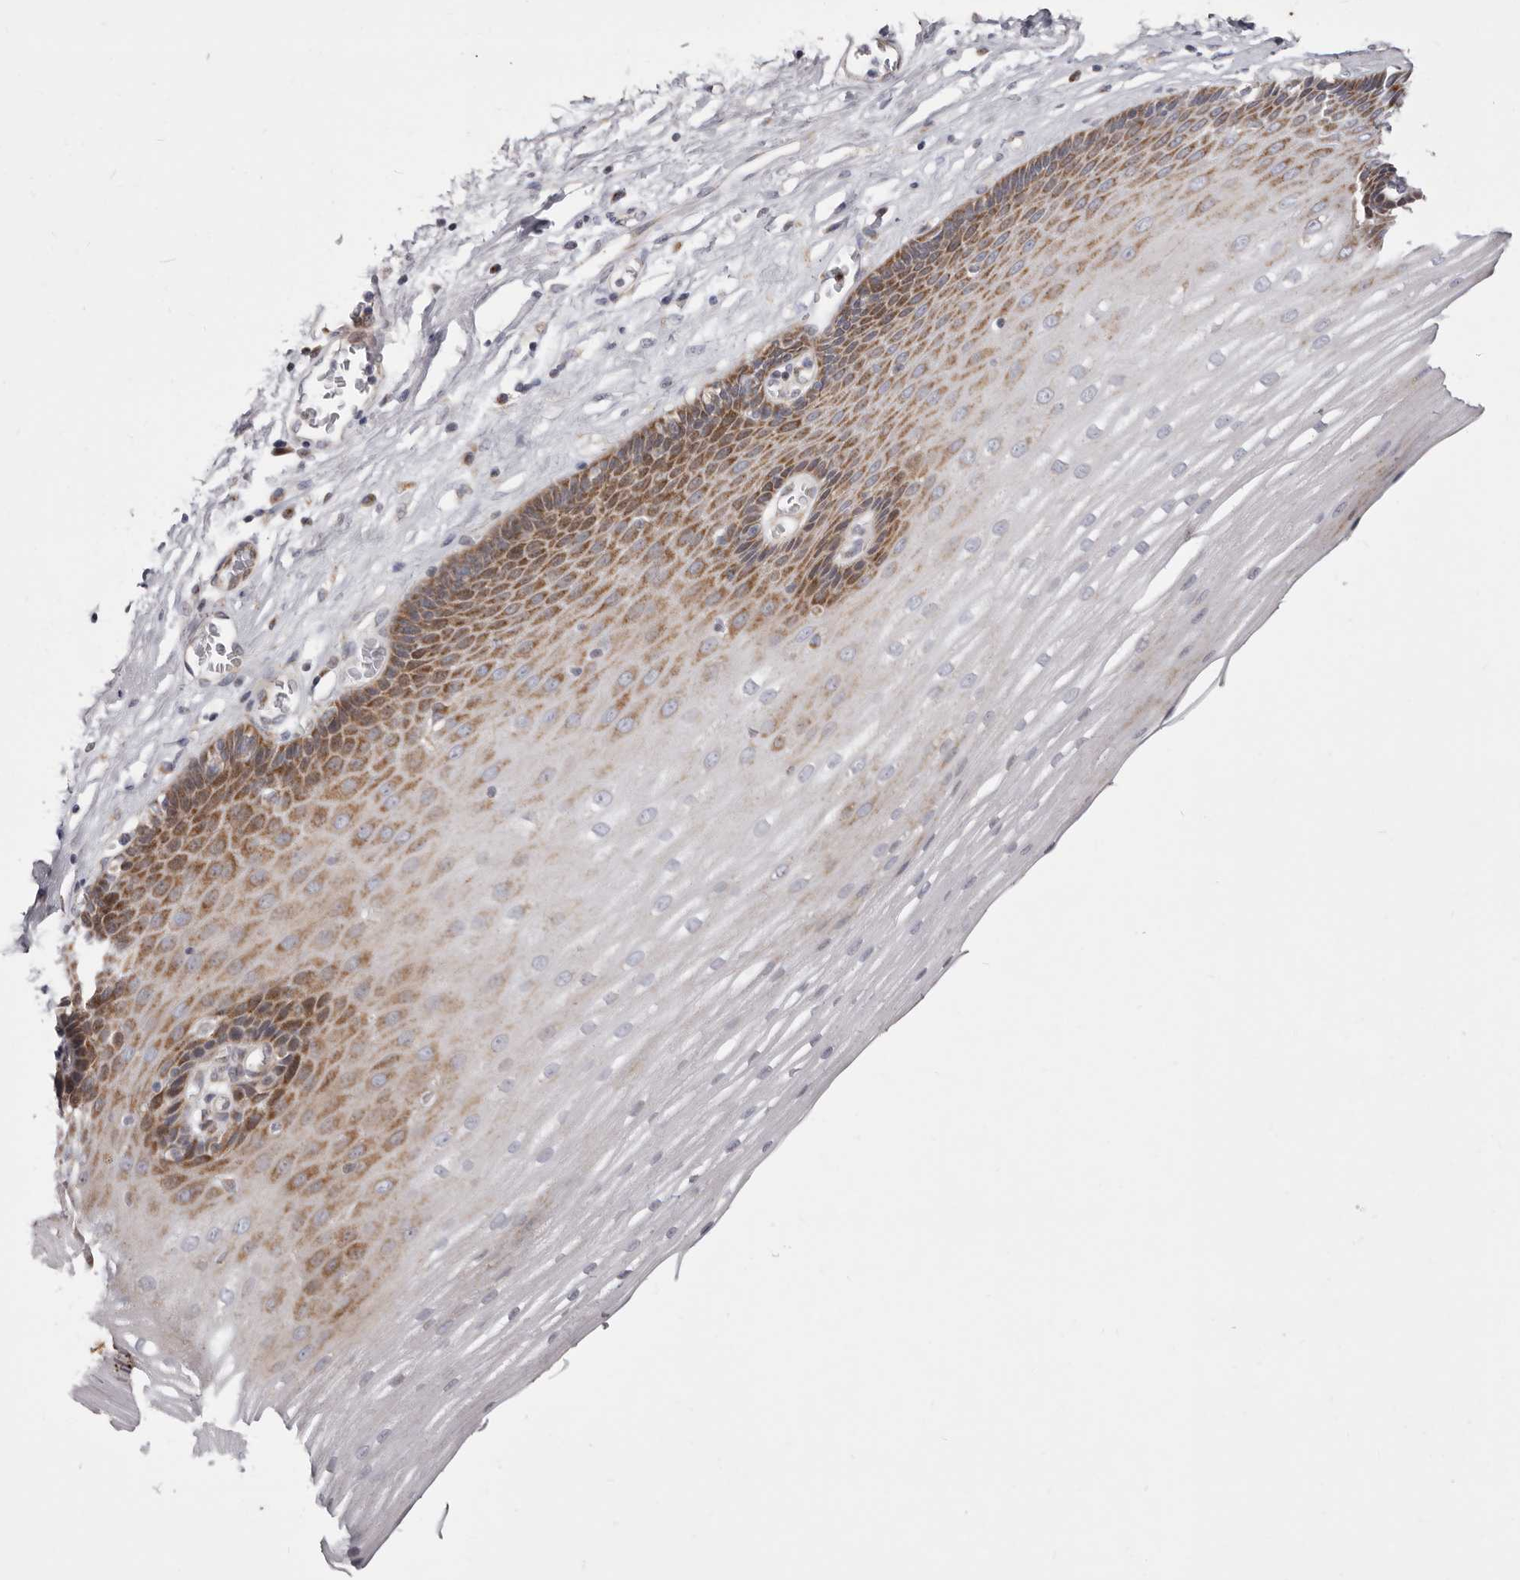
{"staining": {"intensity": "strong", "quantity": "25%-75%", "location": "cytoplasmic/membranous"}, "tissue": "esophagus", "cell_type": "Squamous epithelial cells", "image_type": "normal", "snomed": [{"axis": "morphology", "description": "Normal tissue, NOS"}, {"axis": "topography", "description": "Esophagus"}], "caption": "Immunohistochemistry image of unremarkable human esophagus stained for a protein (brown), which reveals high levels of strong cytoplasmic/membranous staining in about 25%-75% of squamous epithelial cells.", "gene": "TIMM17B", "patient": {"sex": "male", "age": 62}}